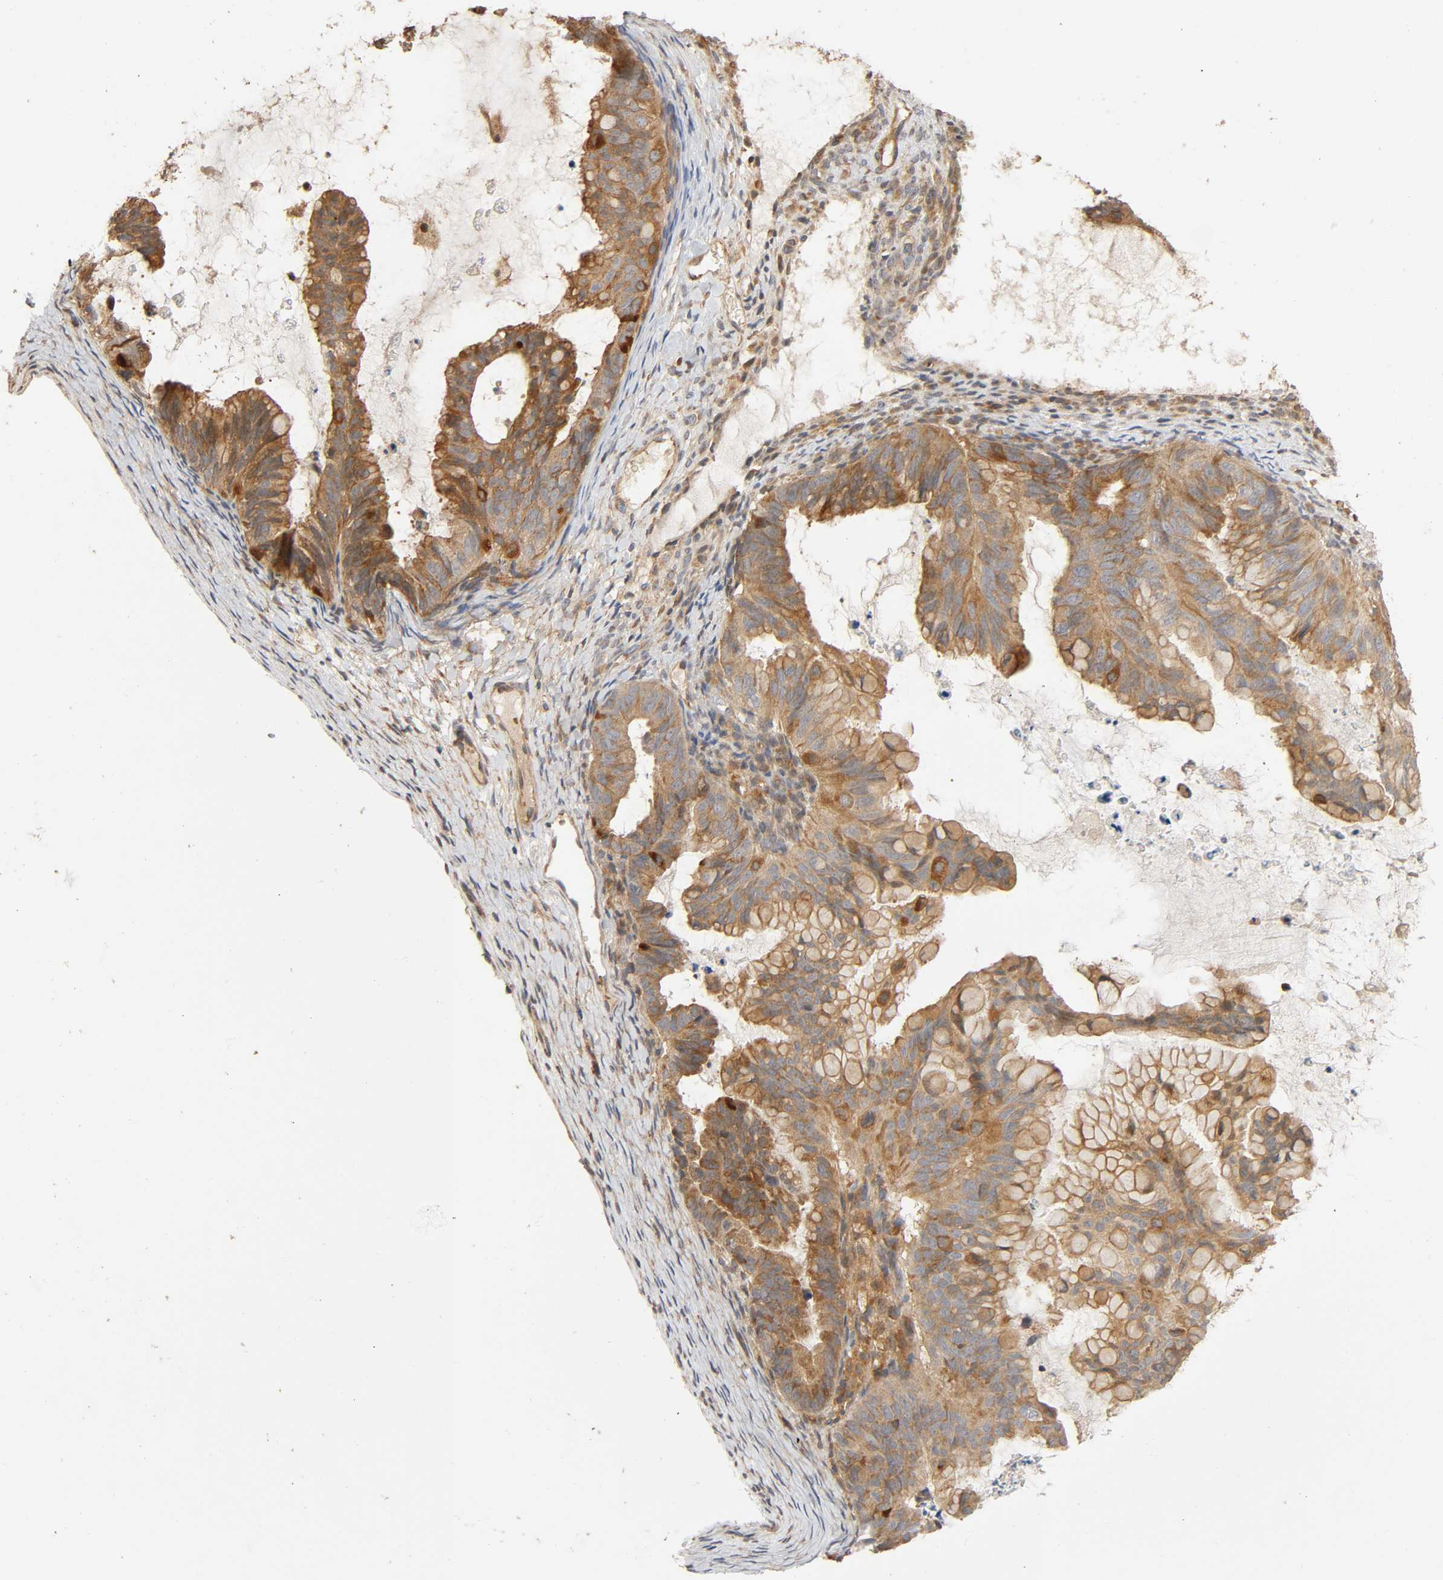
{"staining": {"intensity": "moderate", "quantity": ">75%", "location": "cytoplasmic/membranous"}, "tissue": "ovarian cancer", "cell_type": "Tumor cells", "image_type": "cancer", "snomed": [{"axis": "morphology", "description": "Cystadenocarcinoma, mucinous, NOS"}, {"axis": "topography", "description": "Ovary"}], "caption": "Immunohistochemical staining of human ovarian mucinous cystadenocarcinoma reveals medium levels of moderate cytoplasmic/membranous expression in about >75% of tumor cells.", "gene": "SGSM1", "patient": {"sex": "female", "age": 36}}